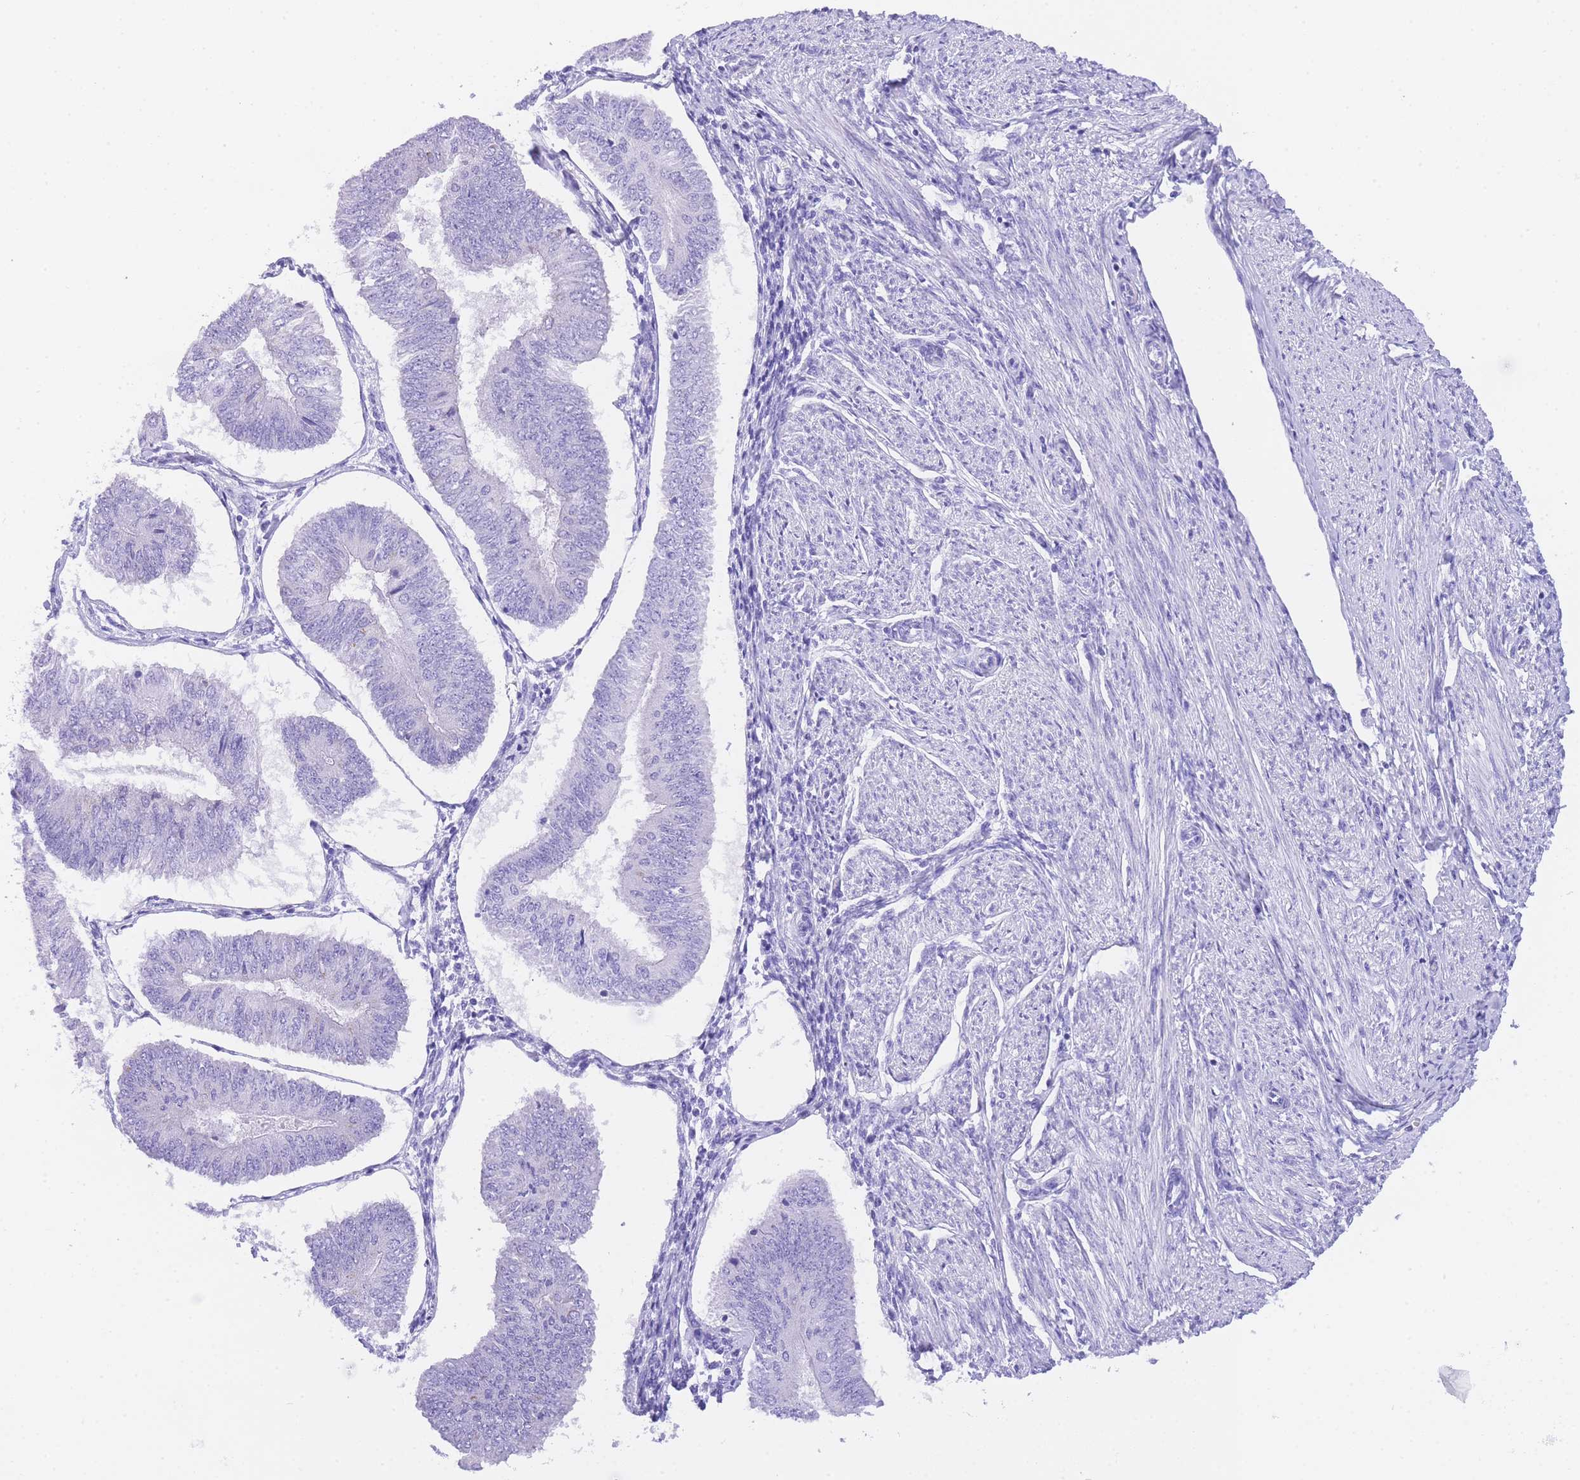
{"staining": {"intensity": "negative", "quantity": "none", "location": "none"}, "tissue": "endometrial cancer", "cell_type": "Tumor cells", "image_type": "cancer", "snomed": [{"axis": "morphology", "description": "Adenocarcinoma, NOS"}, {"axis": "topography", "description": "Endometrium"}], "caption": "Tumor cells are negative for protein expression in human endometrial cancer (adenocarcinoma). The staining was performed using DAB (3,3'-diaminobenzidine) to visualize the protein expression in brown, while the nuclei were stained in blue with hematoxylin (Magnification: 20x).", "gene": "NKD2", "patient": {"sex": "female", "age": 58}}